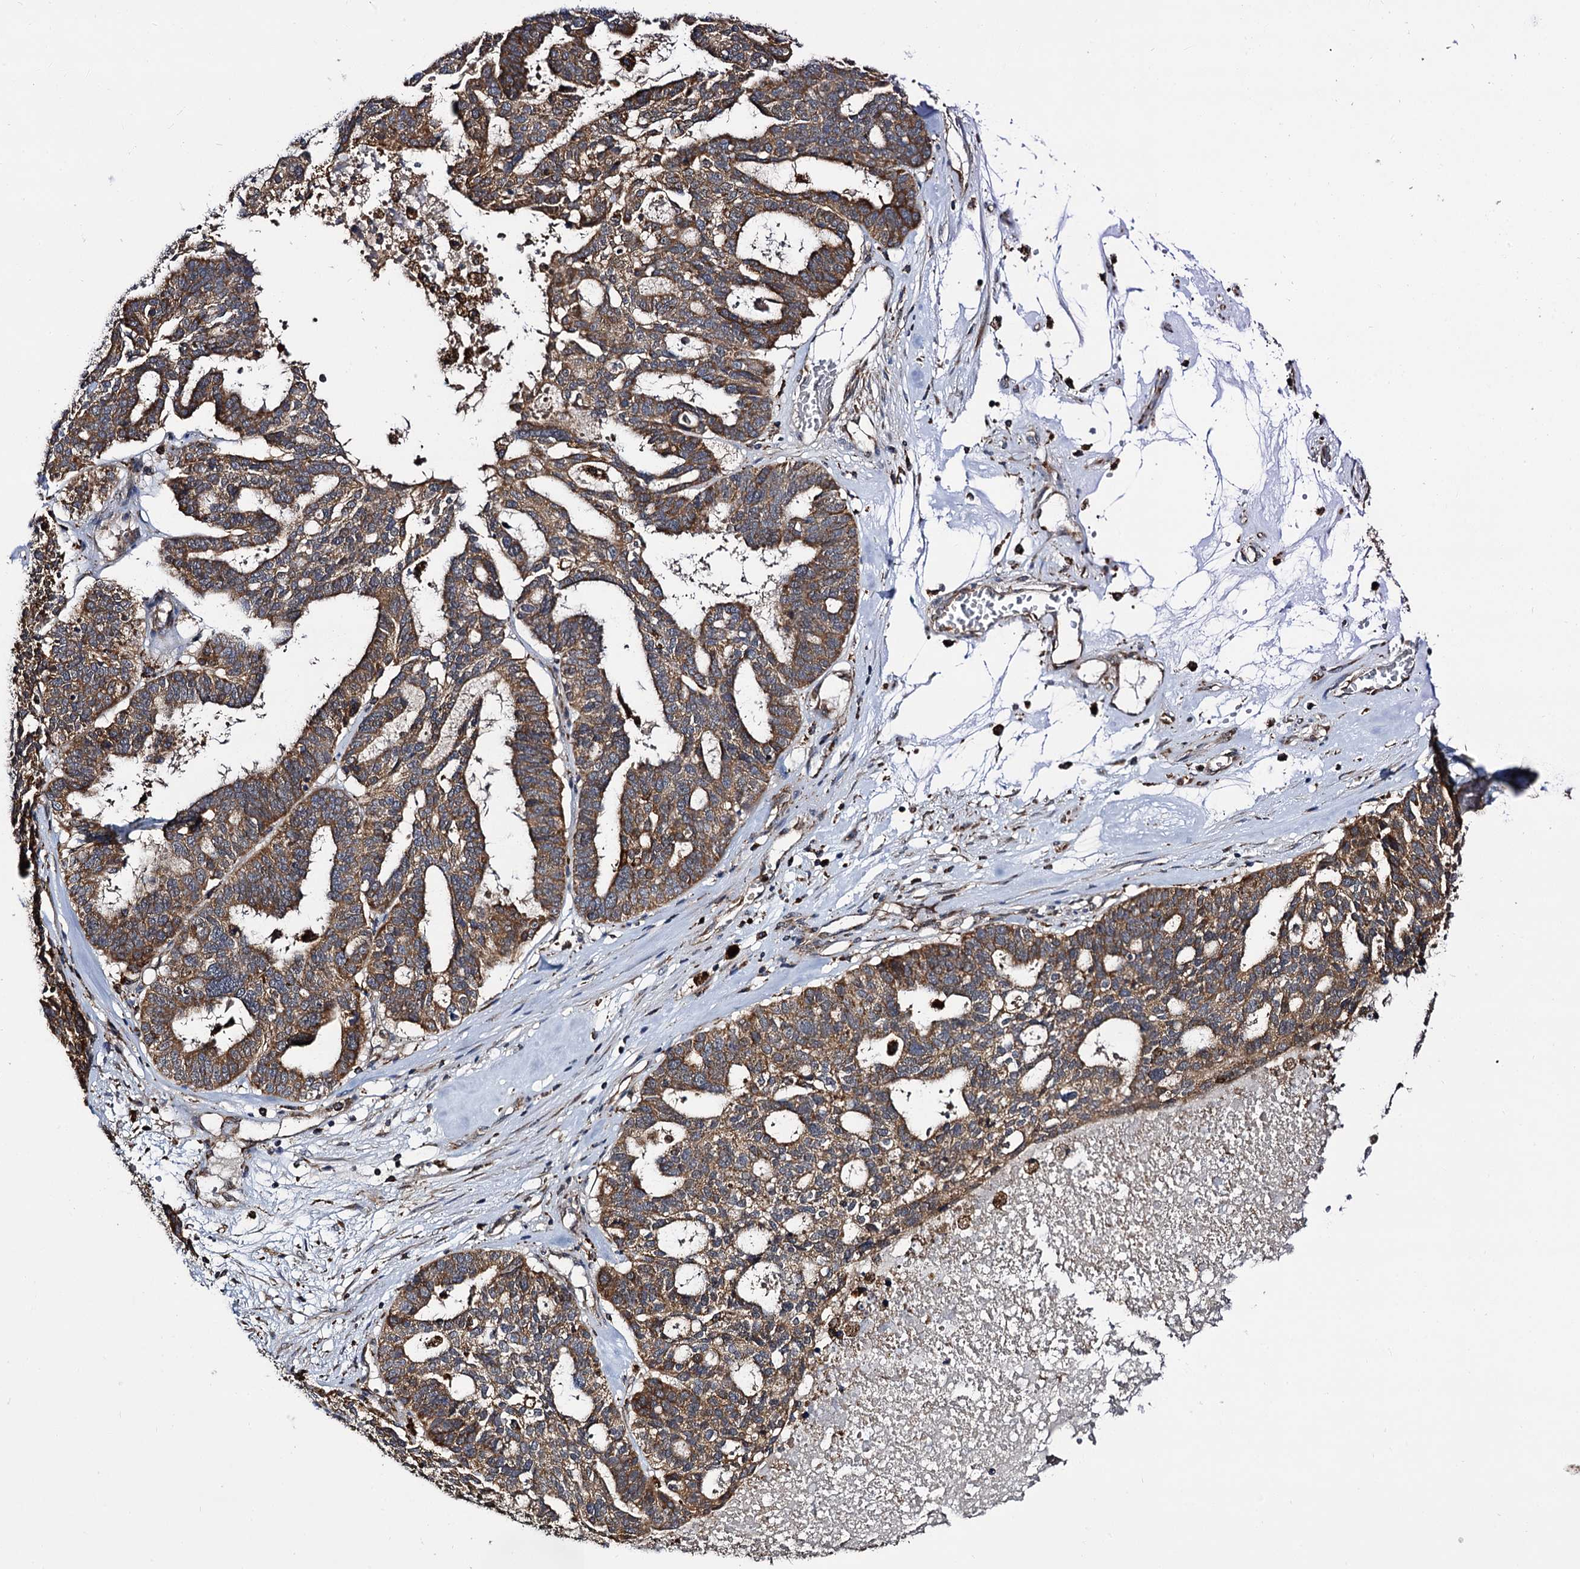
{"staining": {"intensity": "moderate", "quantity": ">75%", "location": "cytoplasmic/membranous"}, "tissue": "ovarian cancer", "cell_type": "Tumor cells", "image_type": "cancer", "snomed": [{"axis": "morphology", "description": "Cystadenocarcinoma, serous, NOS"}, {"axis": "topography", "description": "Ovary"}], "caption": "Immunohistochemical staining of human ovarian cancer demonstrates moderate cytoplasmic/membranous protein expression in approximately >75% of tumor cells. The protein is stained brown, and the nuclei are stained in blue (DAB (3,3'-diaminobenzidine) IHC with brightfield microscopy, high magnification).", "gene": "UFM1", "patient": {"sex": "female", "age": 59}}